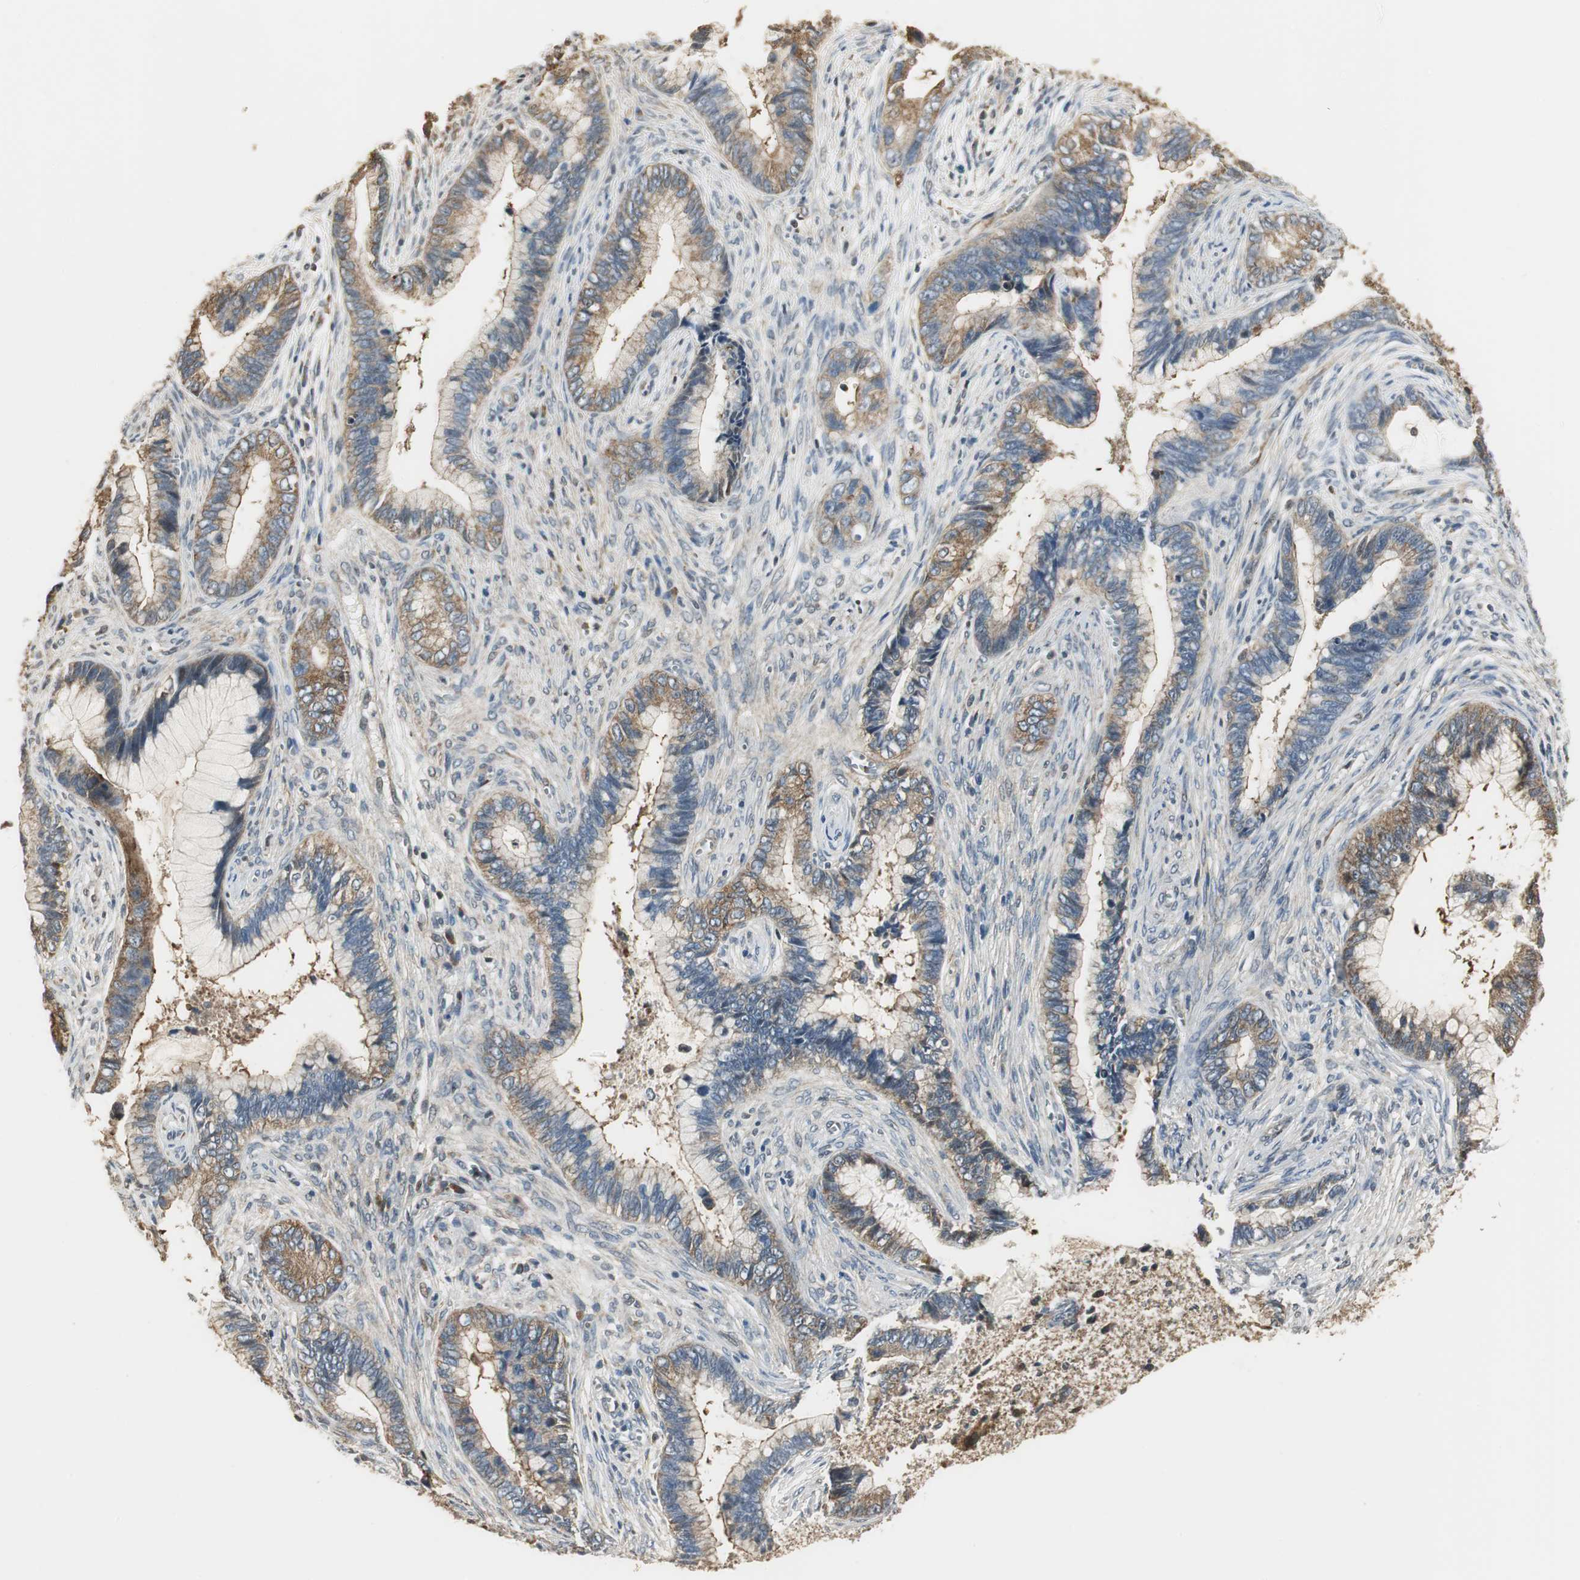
{"staining": {"intensity": "weak", "quantity": ">75%", "location": "cytoplasmic/membranous"}, "tissue": "cervical cancer", "cell_type": "Tumor cells", "image_type": "cancer", "snomed": [{"axis": "morphology", "description": "Adenocarcinoma, NOS"}, {"axis": "topography", "description": "Cervix"}], "caption": "Protein analysis of adenocarcinoma (cervical) tissue displays weak cytoplasmic/membranous expression in about >75% of tumor cells. The staining is performed using DAB brown chromogen to label protein expression. The nuclei are counter-stained blue using hematoxylin.", "gene": "CCT5", "patient": {"sex": "female", "age": 44}}